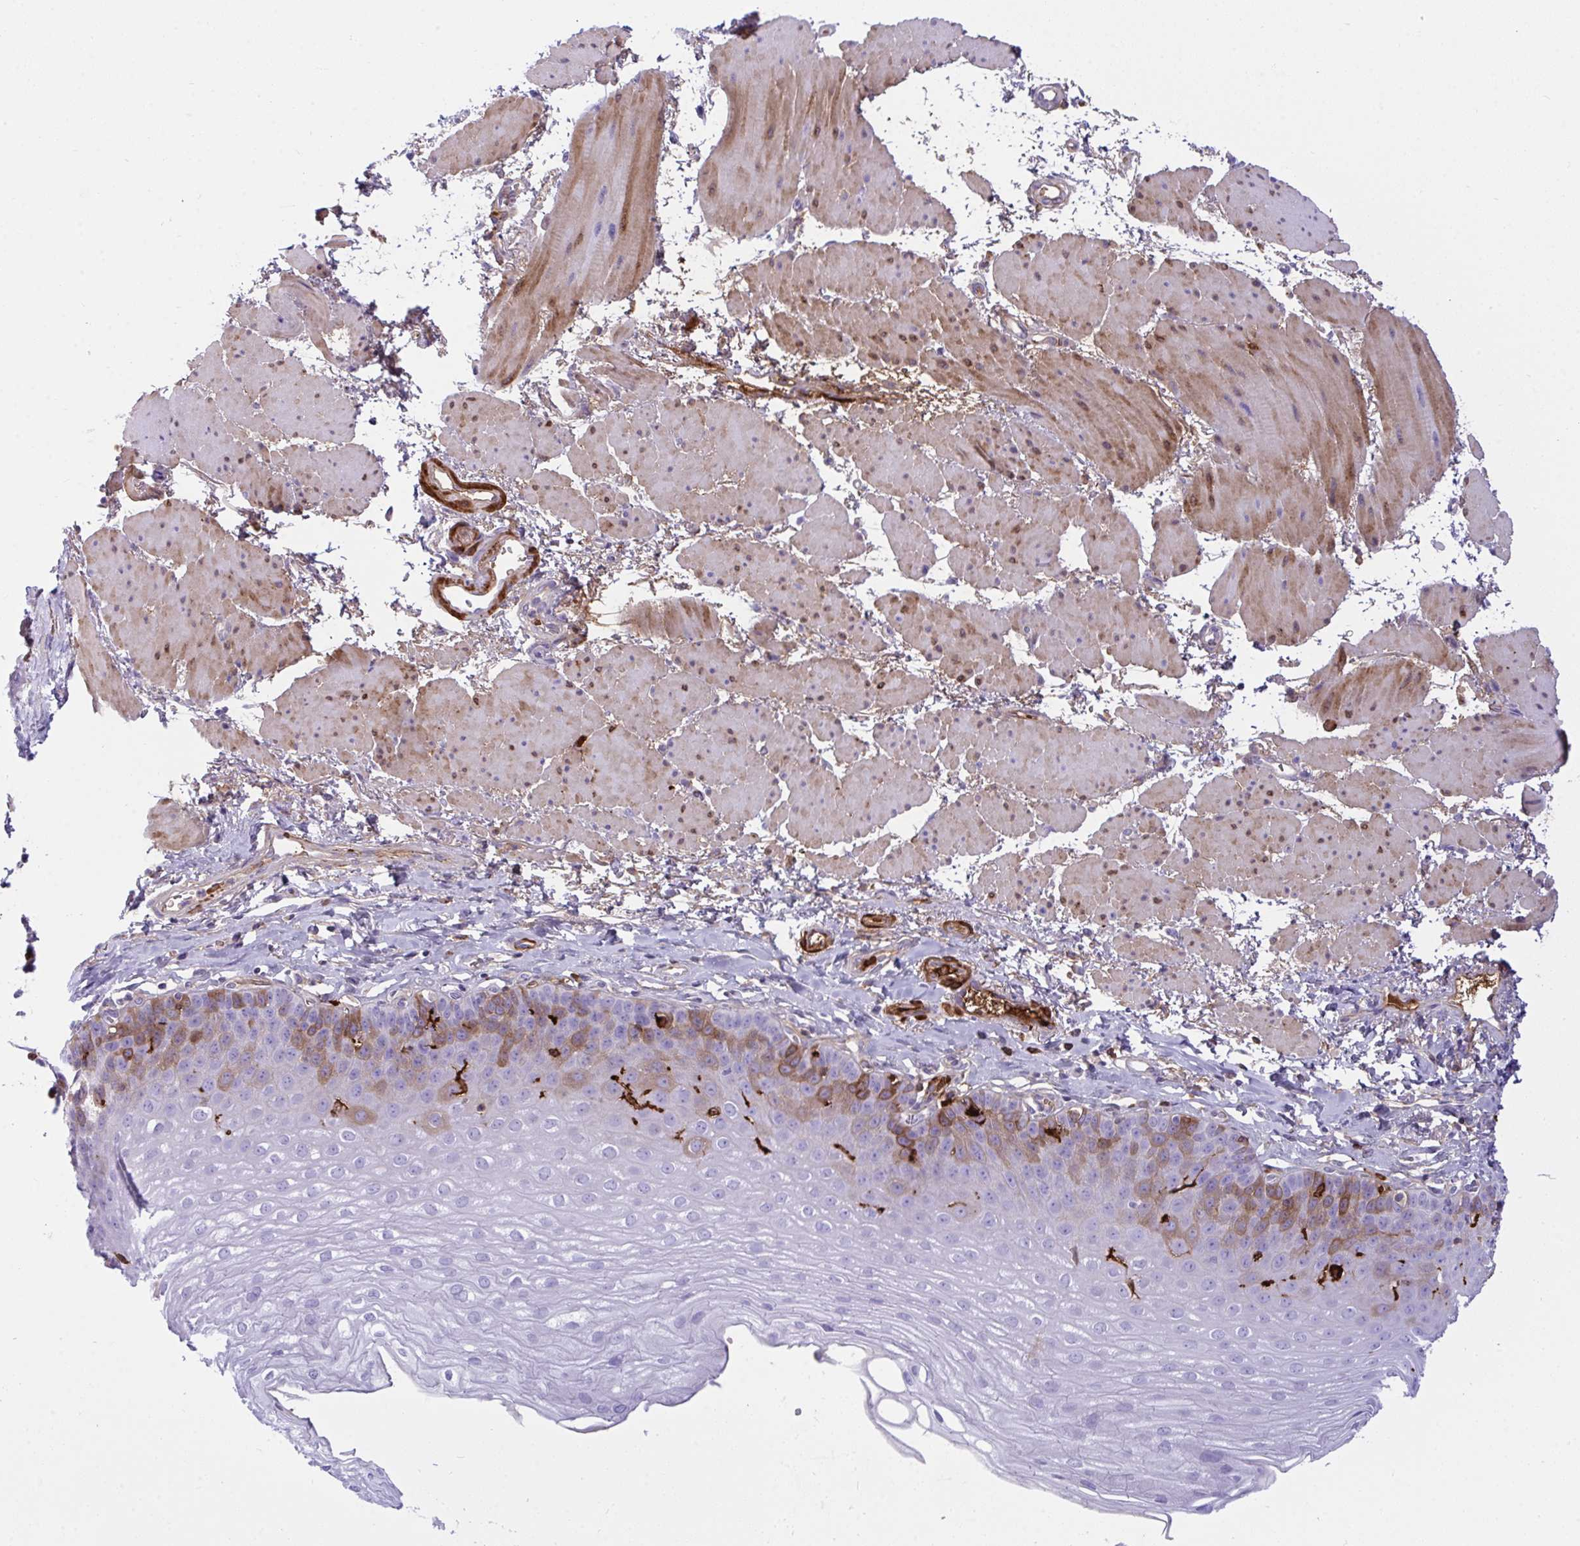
{"staining": {"intensity": "moderate", "quantity": "25%-75%", "location": "cytoplasmic/membranous"}, "tissue": "esophagus", "cell_type": "Squamous epithelial cells", "image_type": "normal", "snomed": [{"axis": "morphology", "description": "Normal tissue, NOS"}, {"axis": "topography", "description": "Esophagus"}], "caption": "Esophagus stained with immunohistochemistry (IHC) exhibits moderate cytoplasmic/membranous positivity in approximately 25%-75% of squamous epithelial cells. The protein is shown in brown color, while the nuclei are stained blue.", "gene": "F2", "patient": {"sex": "female", "age": 81}}